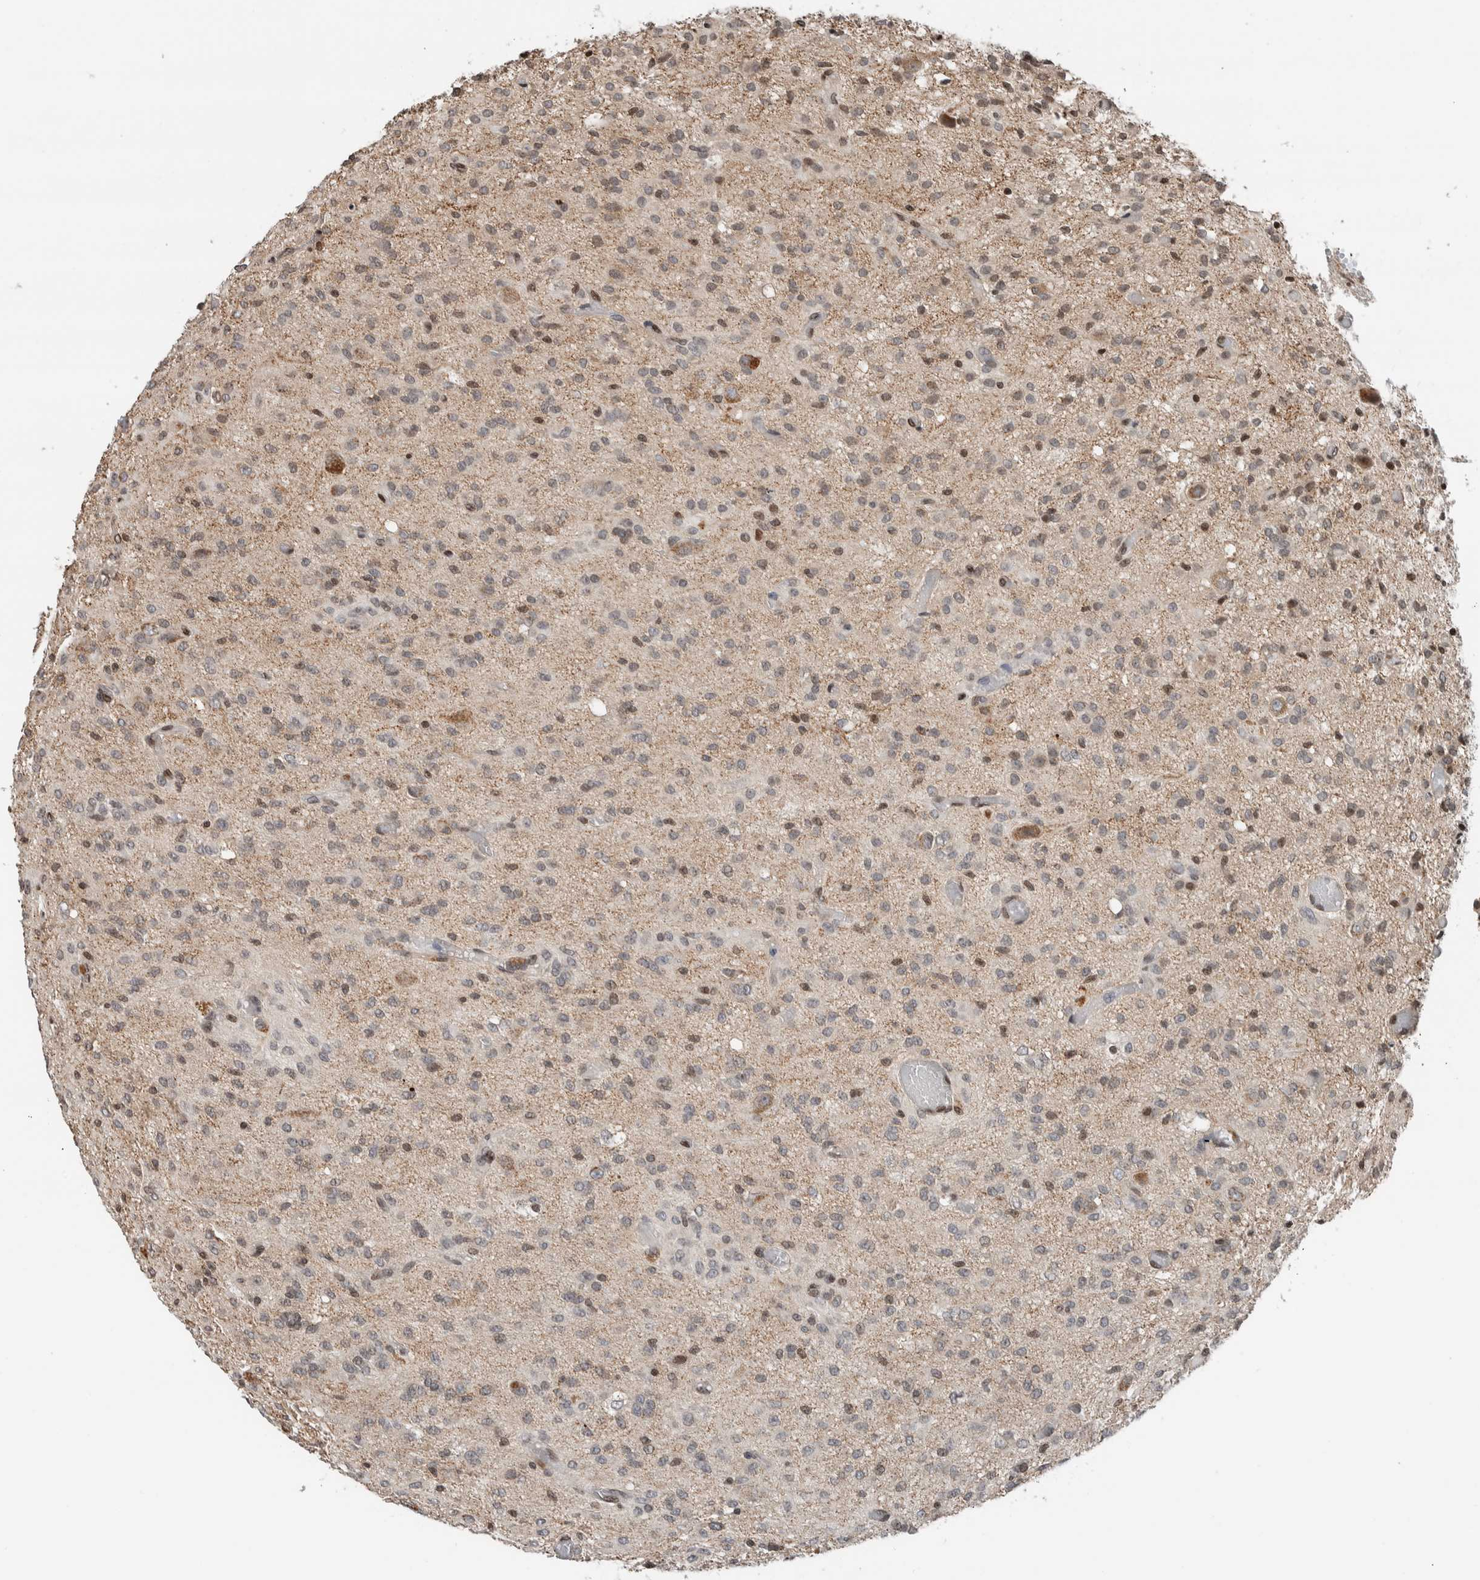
{"staining": {"intensity": "weak", "quantity": "25%-75%", "location": "nuclear"}, "tissue": "glioma", "cell_type": "Tumor cells", "image_type": "cancer", "snomed": [{"axis": "morphology", "description": "Glioma, malignant, High grade"}, {"axis": "topography", "description": "Brain"}], "caption": "Tumor cells reveal low levels of weak nuclear staining in approximately 25%-75% of cells in malignant glioma (high-grade). Immunohistochemistry (ihc) stains the protein in brown and the nuclei are stained blue.", "gene": "NPLOC4", "patient": {"sex": "female", "age": 59}}